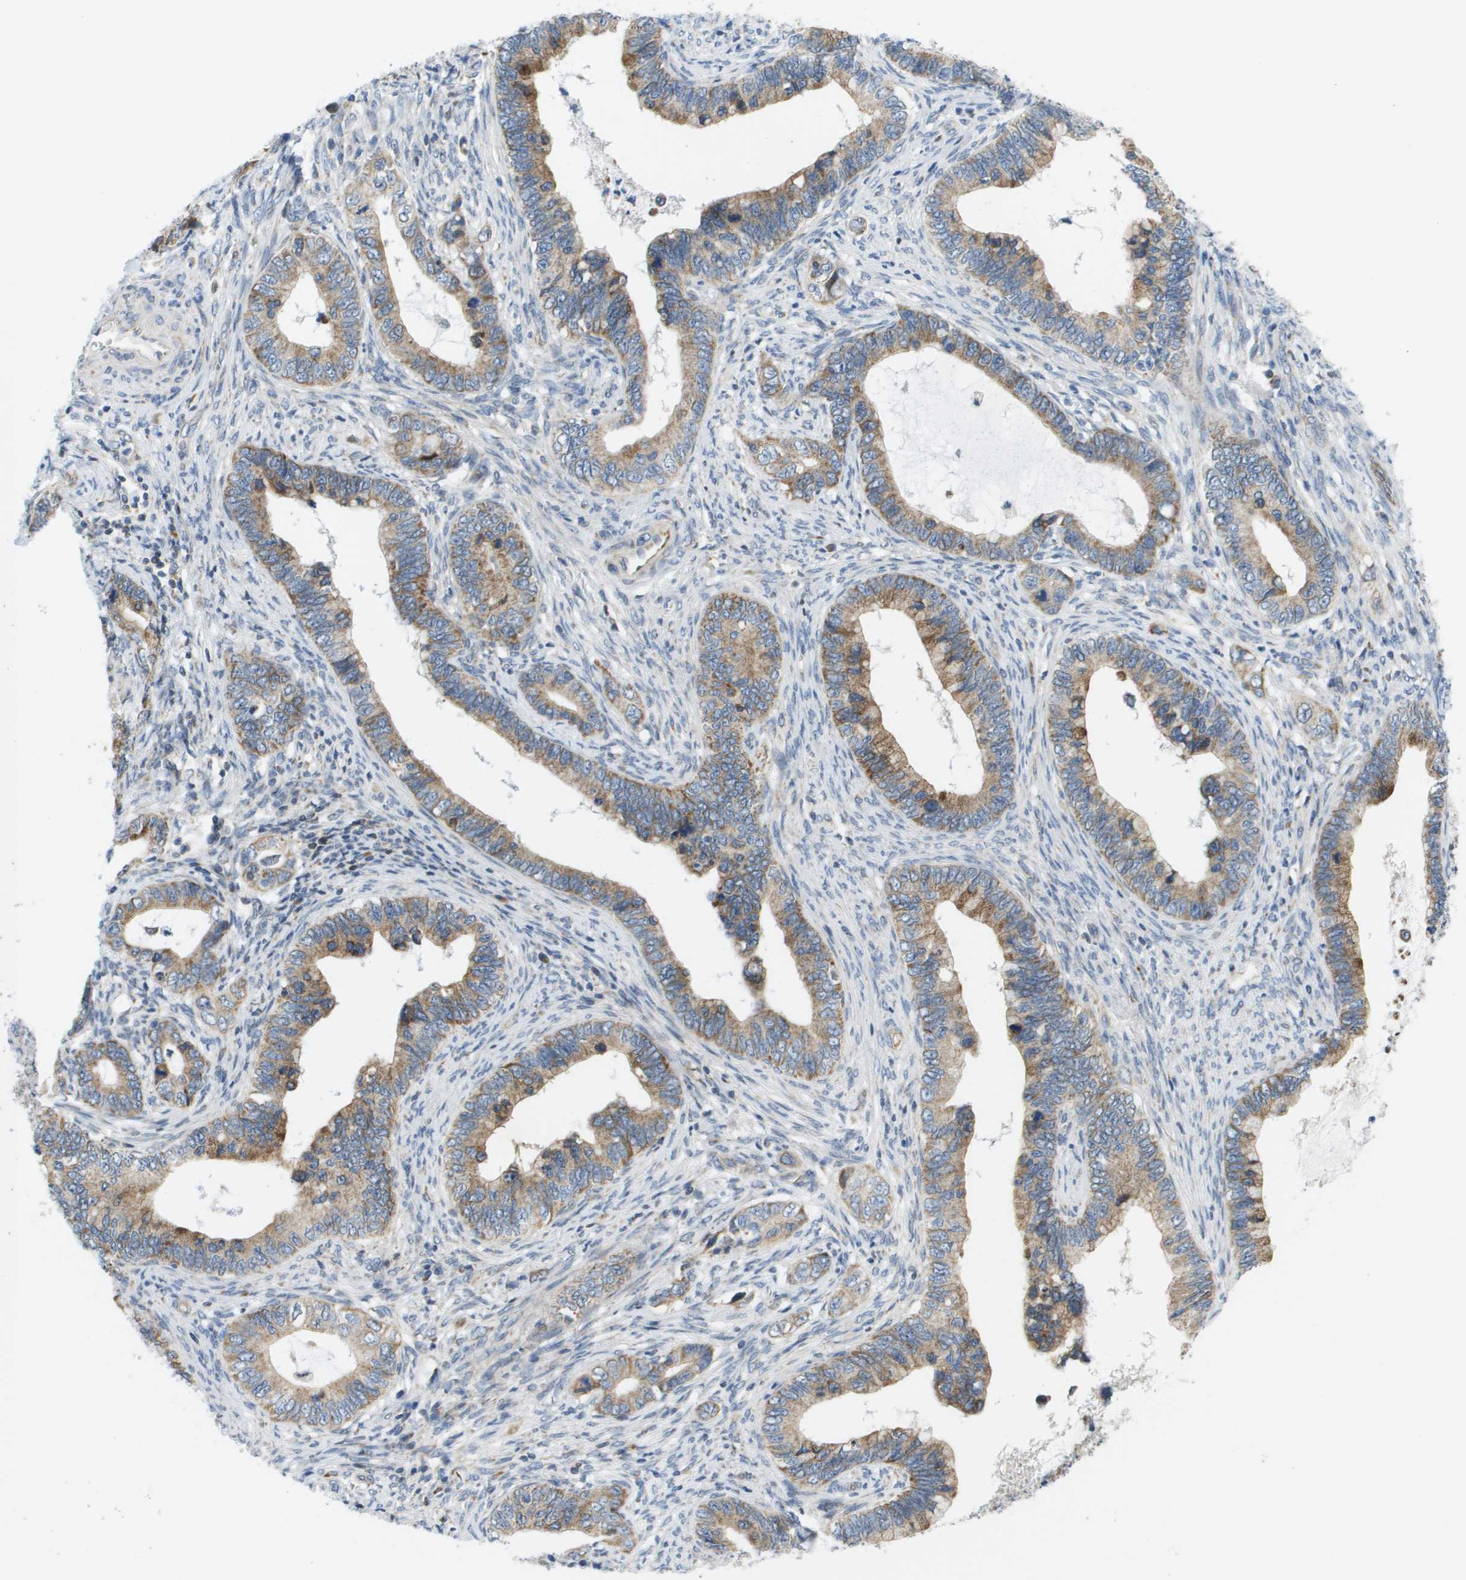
{"staining": {"intensity": "moderate", "quantity": ">75%", "location": "cytoplasmic/membranous"}, "tissue": "cervical cancer", "cell_type": "Tumor cells", "image_type": "cancer", "snomed": [{"axis": "morphology", "description": "Adenocarcinoma, NOS"}, {"axis": "topography", "description": "Cervix"}], "caption": "Tumor cells exhibit medium levels of moderate cytoplasmic/membranous staining in approximately >75% of cells in adenocarcinoma (cervical). Using DAB (brown) and hematoxylin (blue) stains, captured at high magnification using brightfield microscopy.", "gene": "KRT23", "patient": {"sex": "female", "age": 44}}